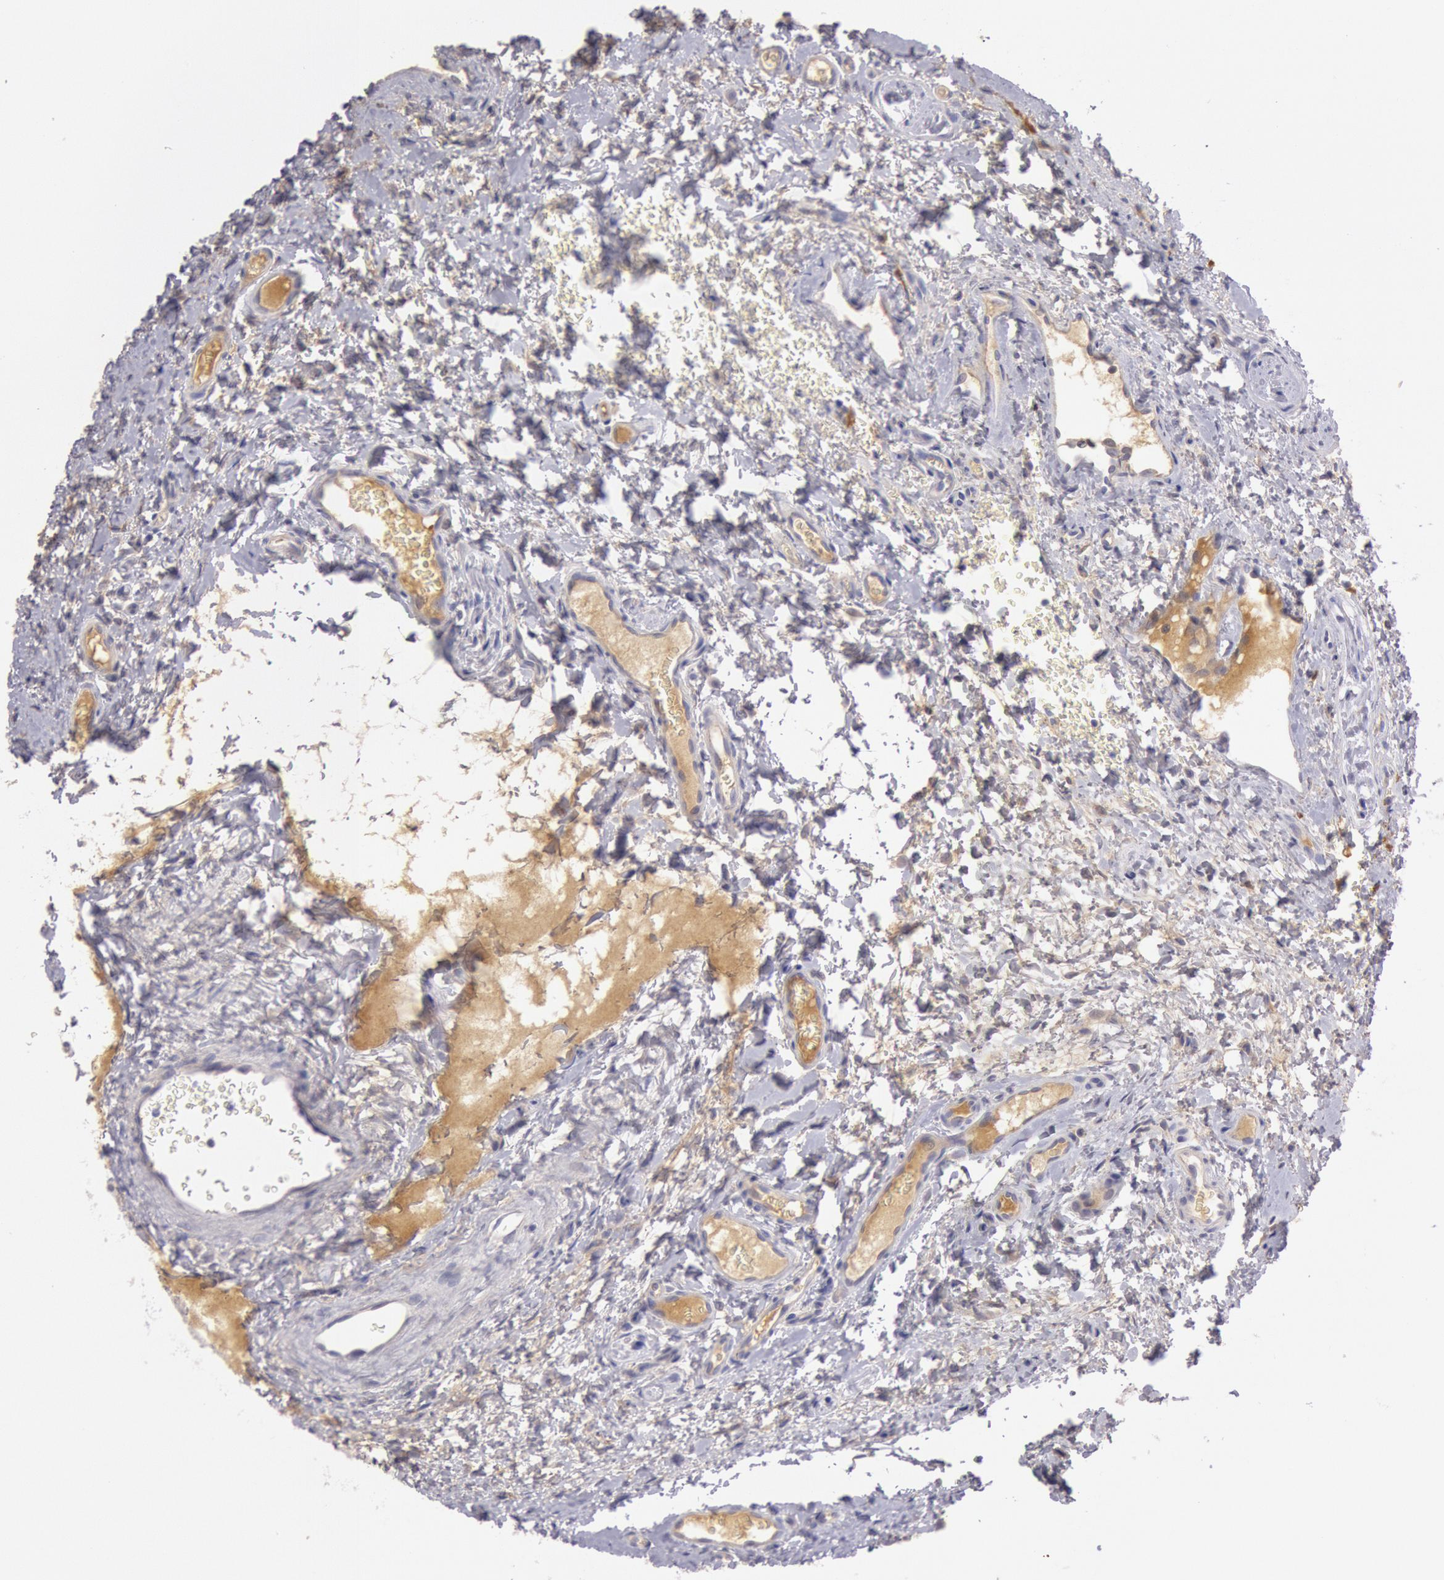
{"staining": {"intensity": "negative", "quantity": "none", "location": "none"}, "tissue": "oral mucosa", "cell_type": "Squamous epithelial cells", "image_type": "normal", "snomed": [{"axis": "morphology", "description": "Normal tissue, NOS"}, {"axis": "topography", "description": "Oral tissue"}], "caption": "Oral mucosa was stained to show a protein in brown. There is no significant expression in squamous epithelial cells. The staining was performed using DAB (3,3'-diaminobenzidine) to visualize the protein expression in brown, while the nuclei were stained in blue with hematoxylin (Magnification: 20x).", "gene": "C1R", "patient": {"sex": "male", "age": 20}}